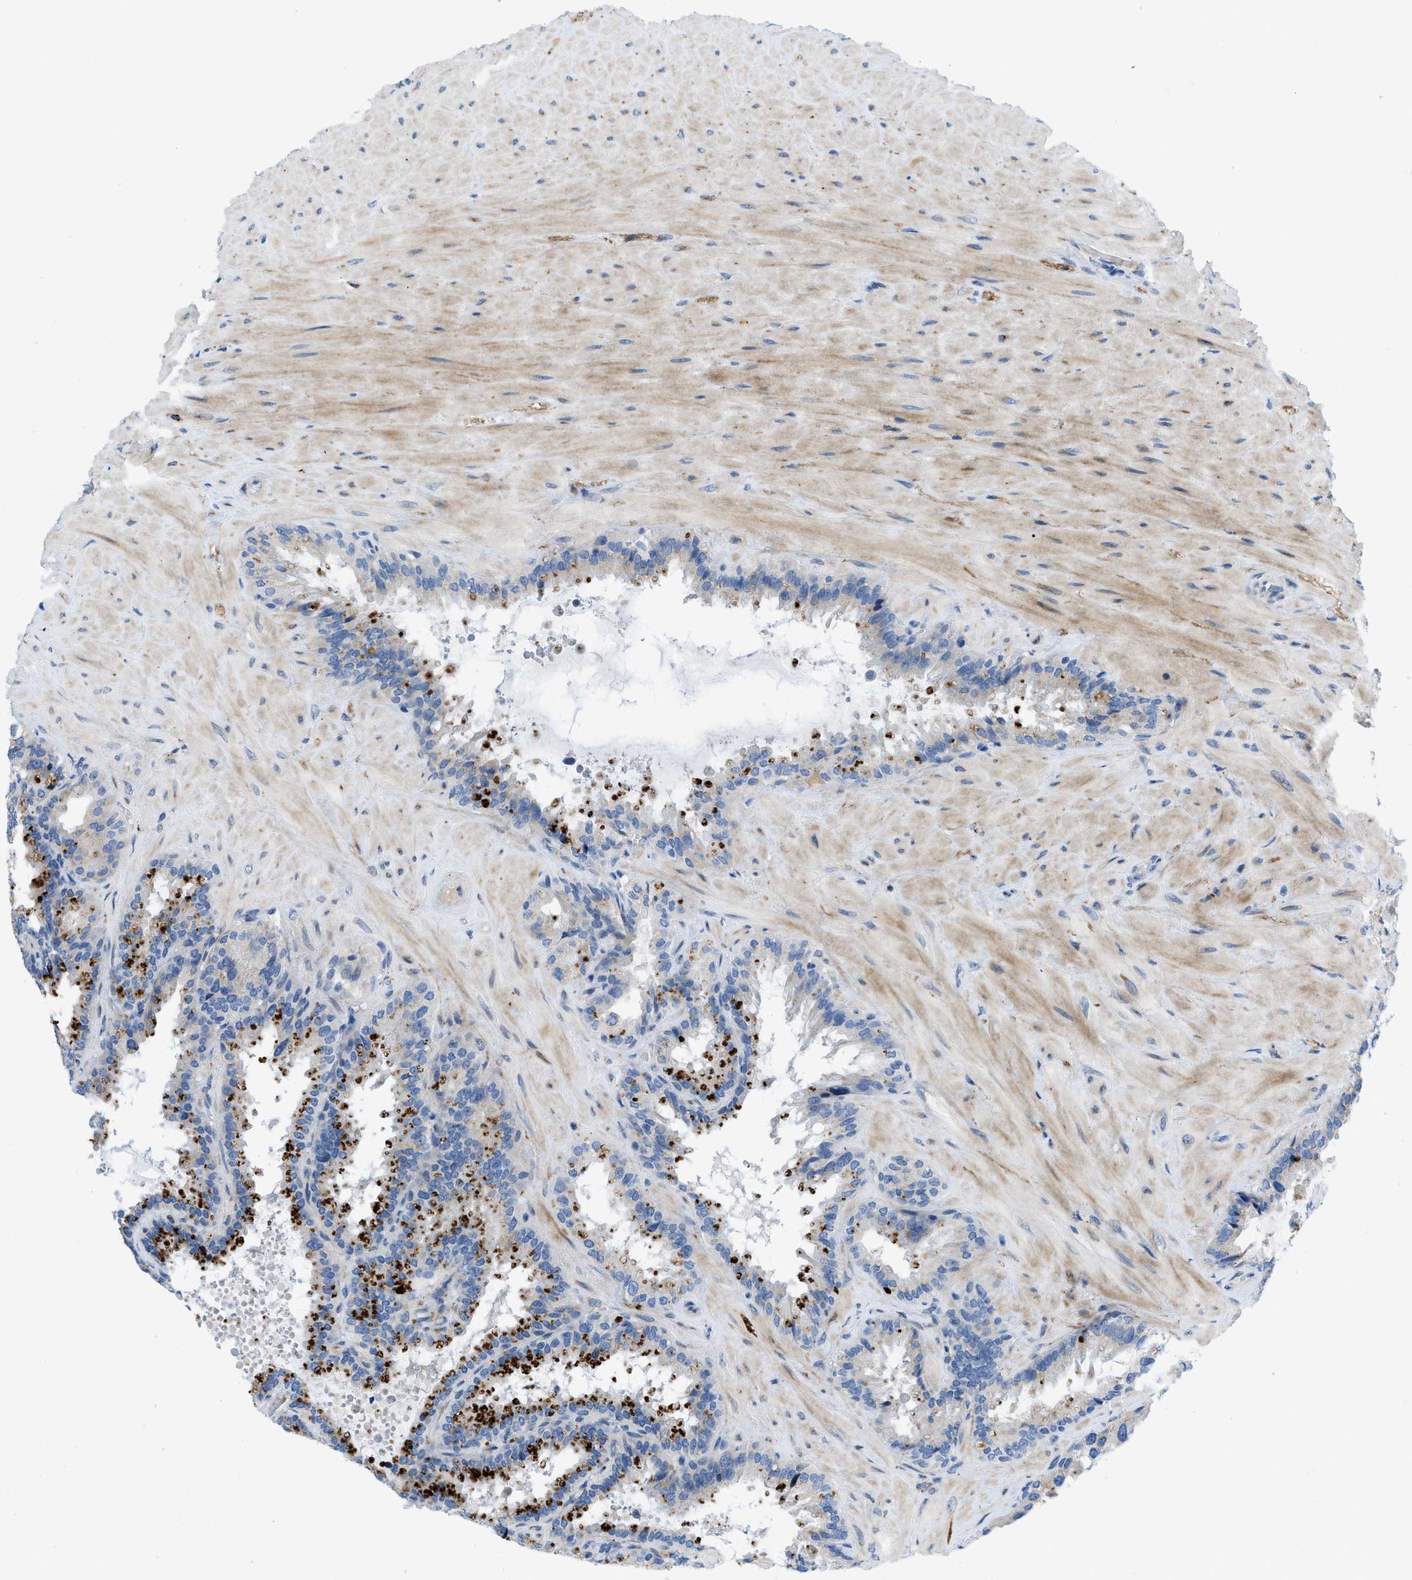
{"staining": {"intensity": "moderate", "quantity": "25%-75%", "location": "cytoplasmic/membranous"}, "tissue": "seminal vesicle", "cell_type": "Glandular cells", "image_type": "normal", "snomed": [{"axis": "morphology", "description": "Normal tissue, NOS"}, {"axis": "topography", "description": "Seminal veicle"}], "caption": "Approximately 25%-75% of glandular cells in normal seminal vesicle show moderate cytoplasmic/membranous protein expression as visualized by brown immunohistochemical staining.", "gene": "TMEM248", "patient": {"sex": "male", "age": 46}}